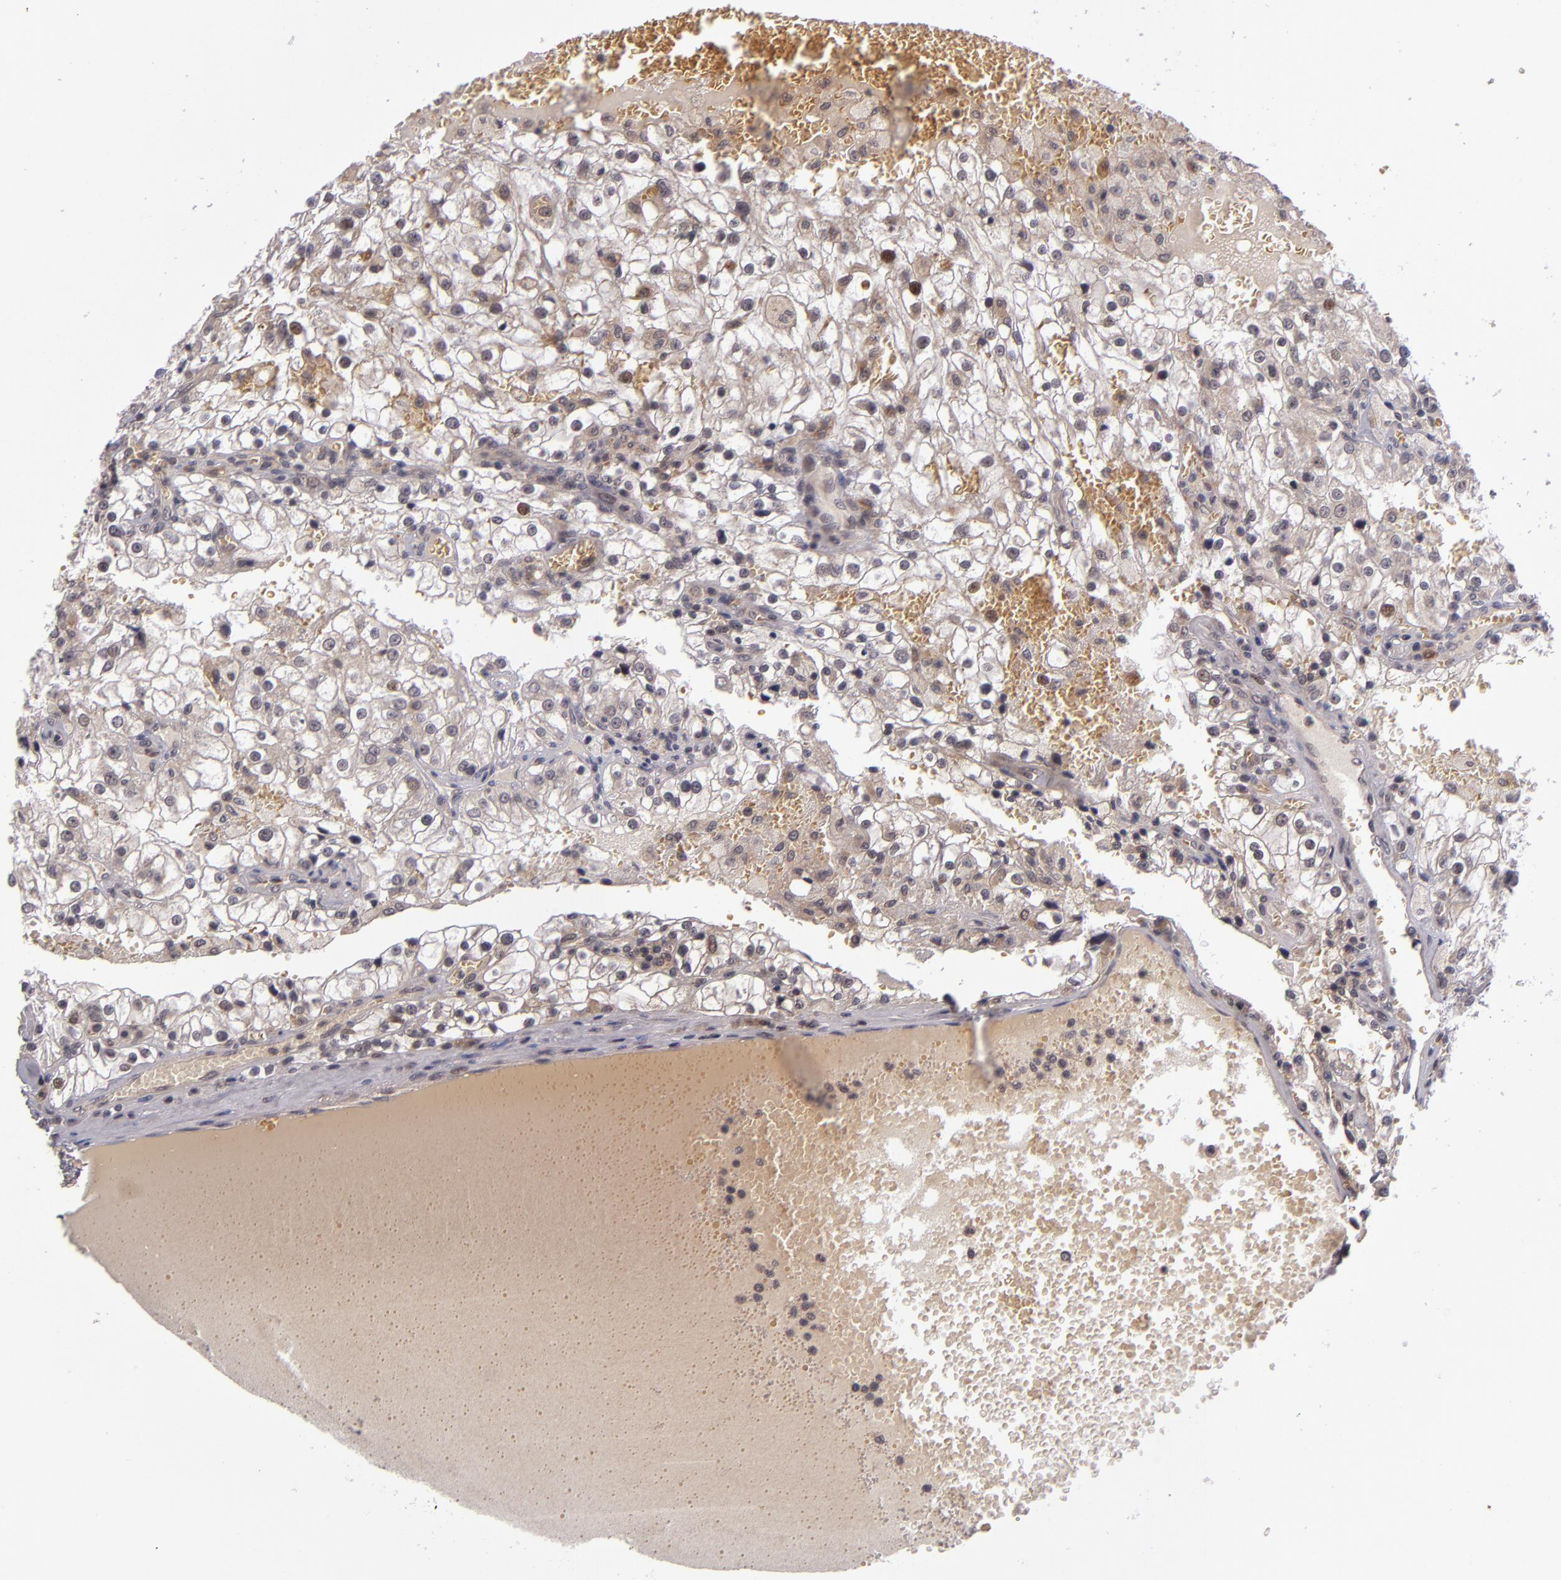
{"staining": {"intensity": "weak", "quantity": "<25%", "location": "nuclear"}, "tissue": "renal cancer", "cell_type": "Tumor cells", "image_type": "cancer", "snomed": [{"axis": "morphology", "description": "Adenocarcinoma, NOS"}, {"axis": "topography", "description": "Kidney"}], "caption": "DAB (3,3'-diaminobenzidine) immunohistochemical staining of renal cancer (adenocarcinoma) reveals no significant expression in tumor cells.", "gene": "CDC7", "patient": {"sex": "female", "age": 74}}